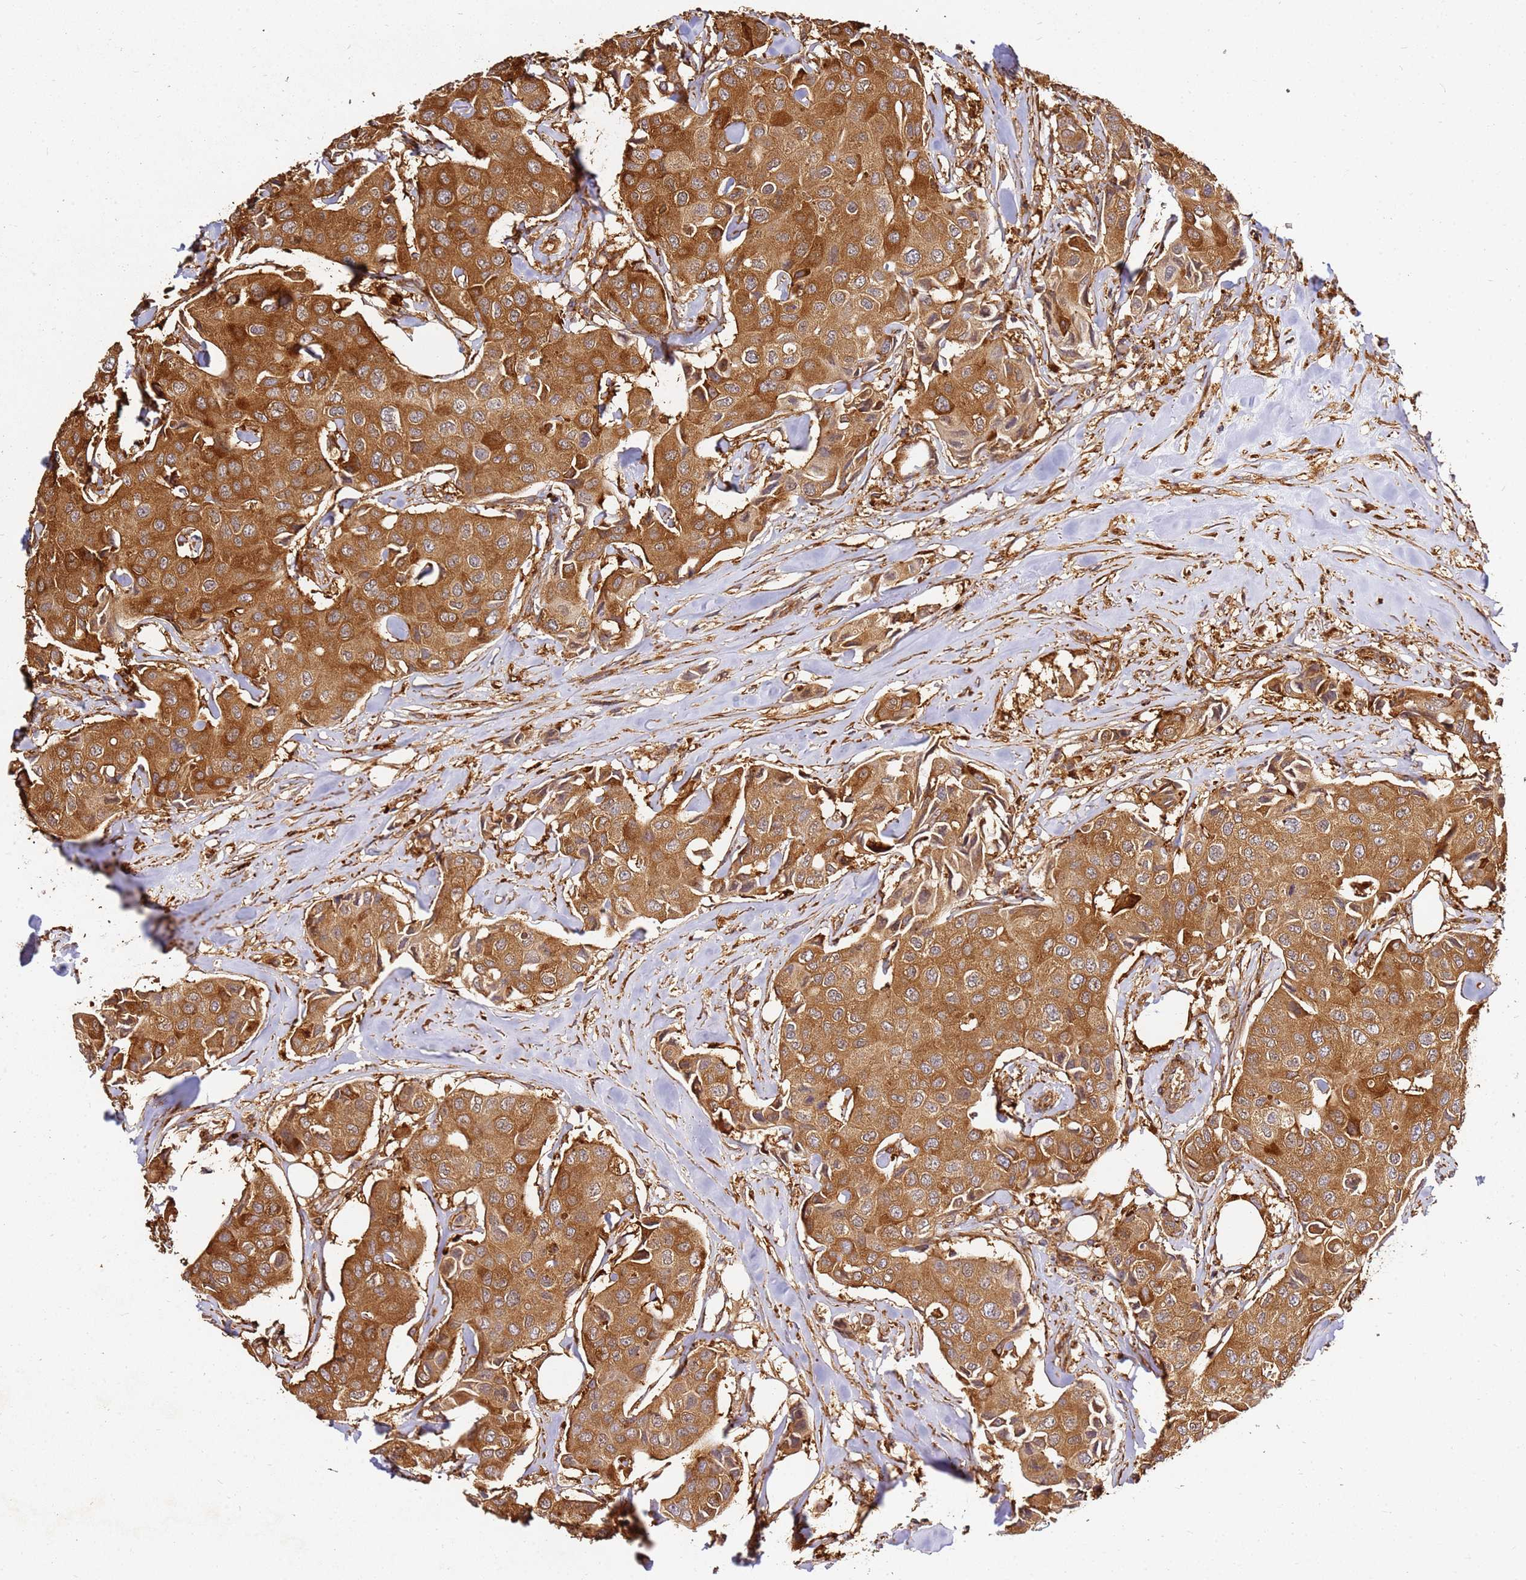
{"staining": {"intensity": "strong", "quantity": ">75%", "location": "cytoplasmic/membranous"}, "tissue": "breast cancer", "cell_type": "Tumor cells", "image_type": "cancer", "snomed": [{"axis": "morphology", "description": "Duct carcinoma"}, {"axis": "topography", "description": "Breast"}], "caption": "There is high levels of strong cytoplasmic/membranous expression in tumor cells of infiltrating ductal carcinoma (breast), as demonstrated by immunohistochemical staining (brown color).", "gene": "DVL3", "patient": {"sex": "female", "age": 80}}